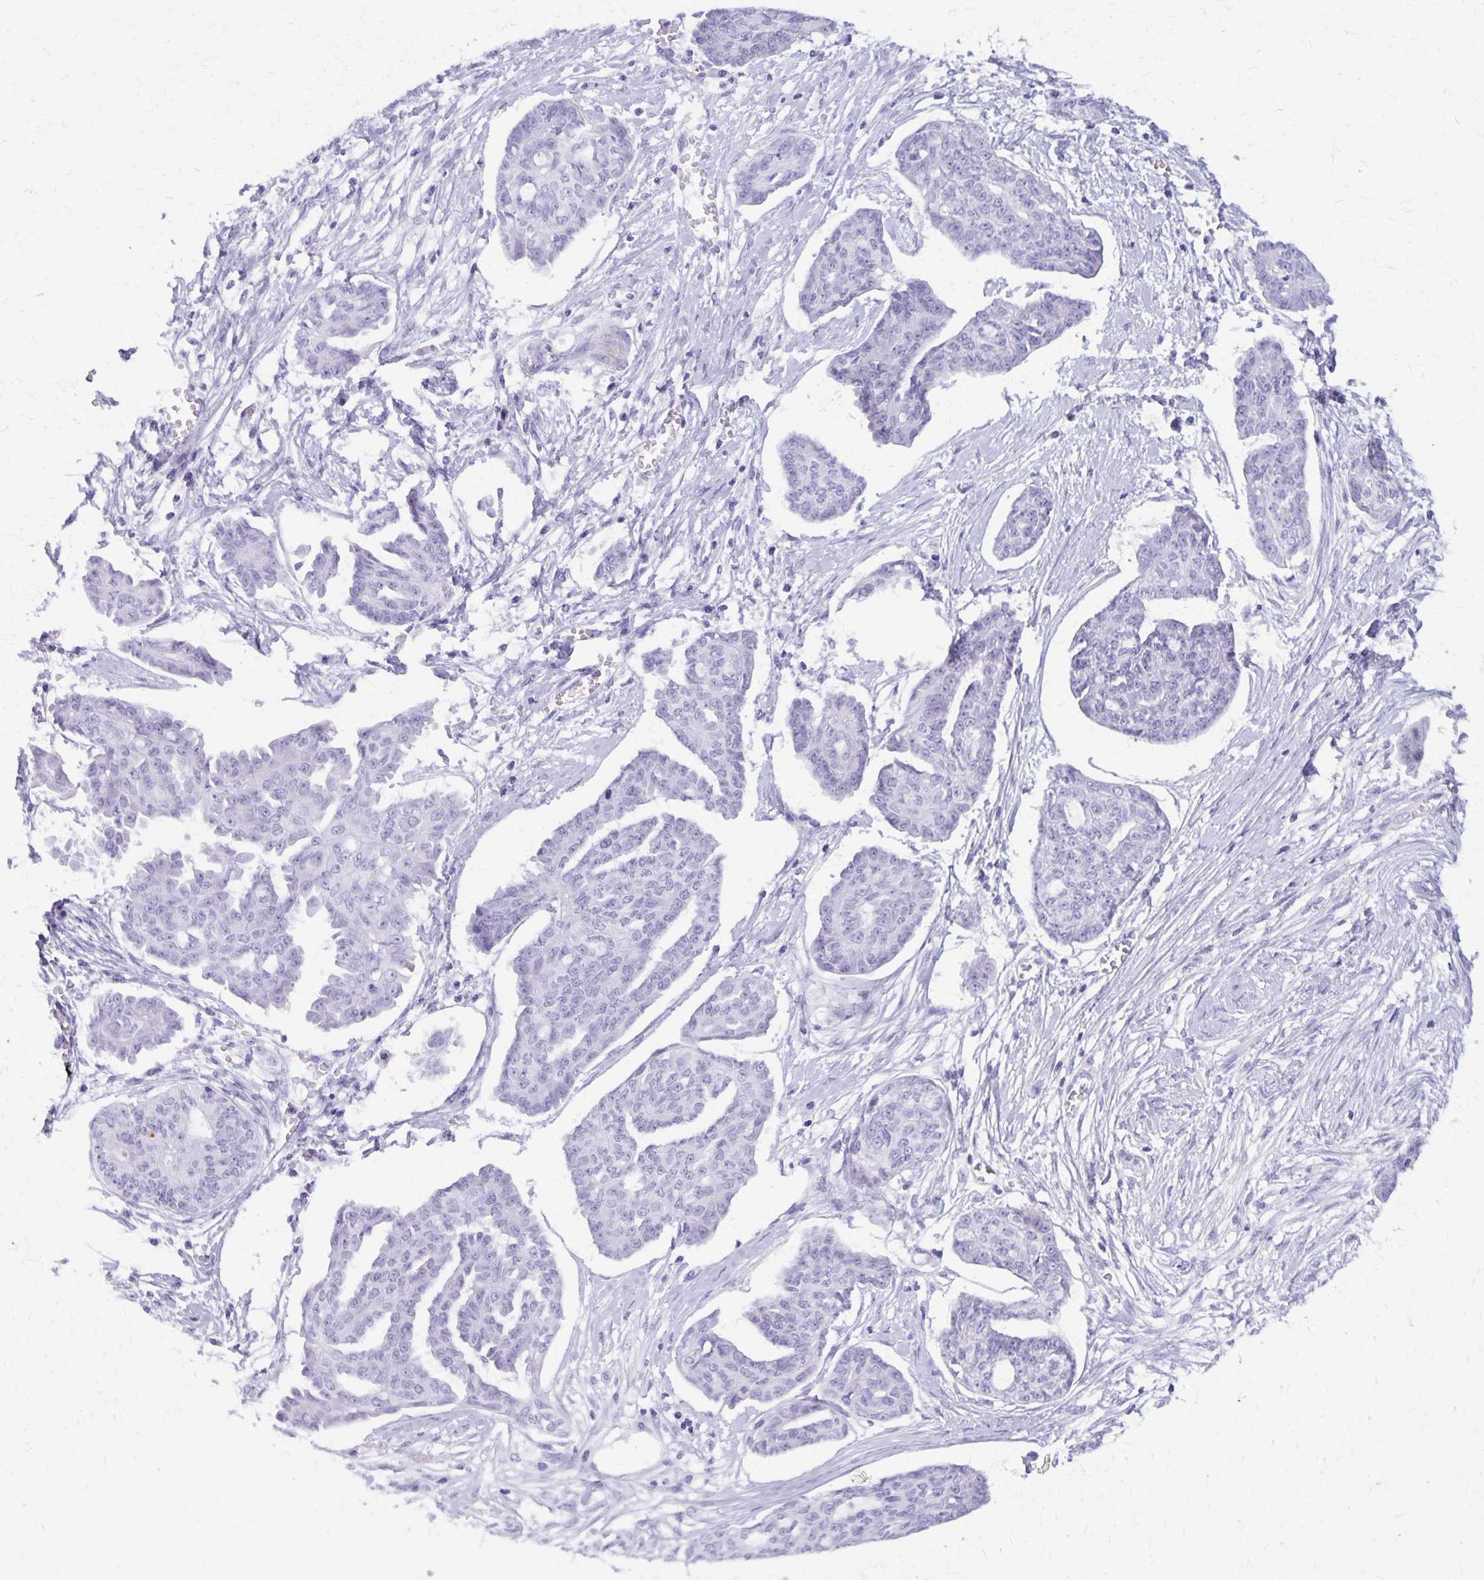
{"staining": {"intensity": "negative", "quantity": "none", "location": "none"}, "tissue": "ovarian cancer", "cell_type": "Tumor cells", "image_type": "cancer", "snomed": [{"axis": "morphology", "description": "Cystadenocarcinoma, serous, NOS"}, {"axis": "topography", "description": "Ovary"}], "caption": "An image of ovarian cancer stained for a protein exhibits no brown staining in tumor cells. (DAB (3,3'-diaminobenzidine) immunohistochemistry with hematoxylin counter stain).", "gene": "DEFA5", "patient": {"sex": "female", "age": 71}}